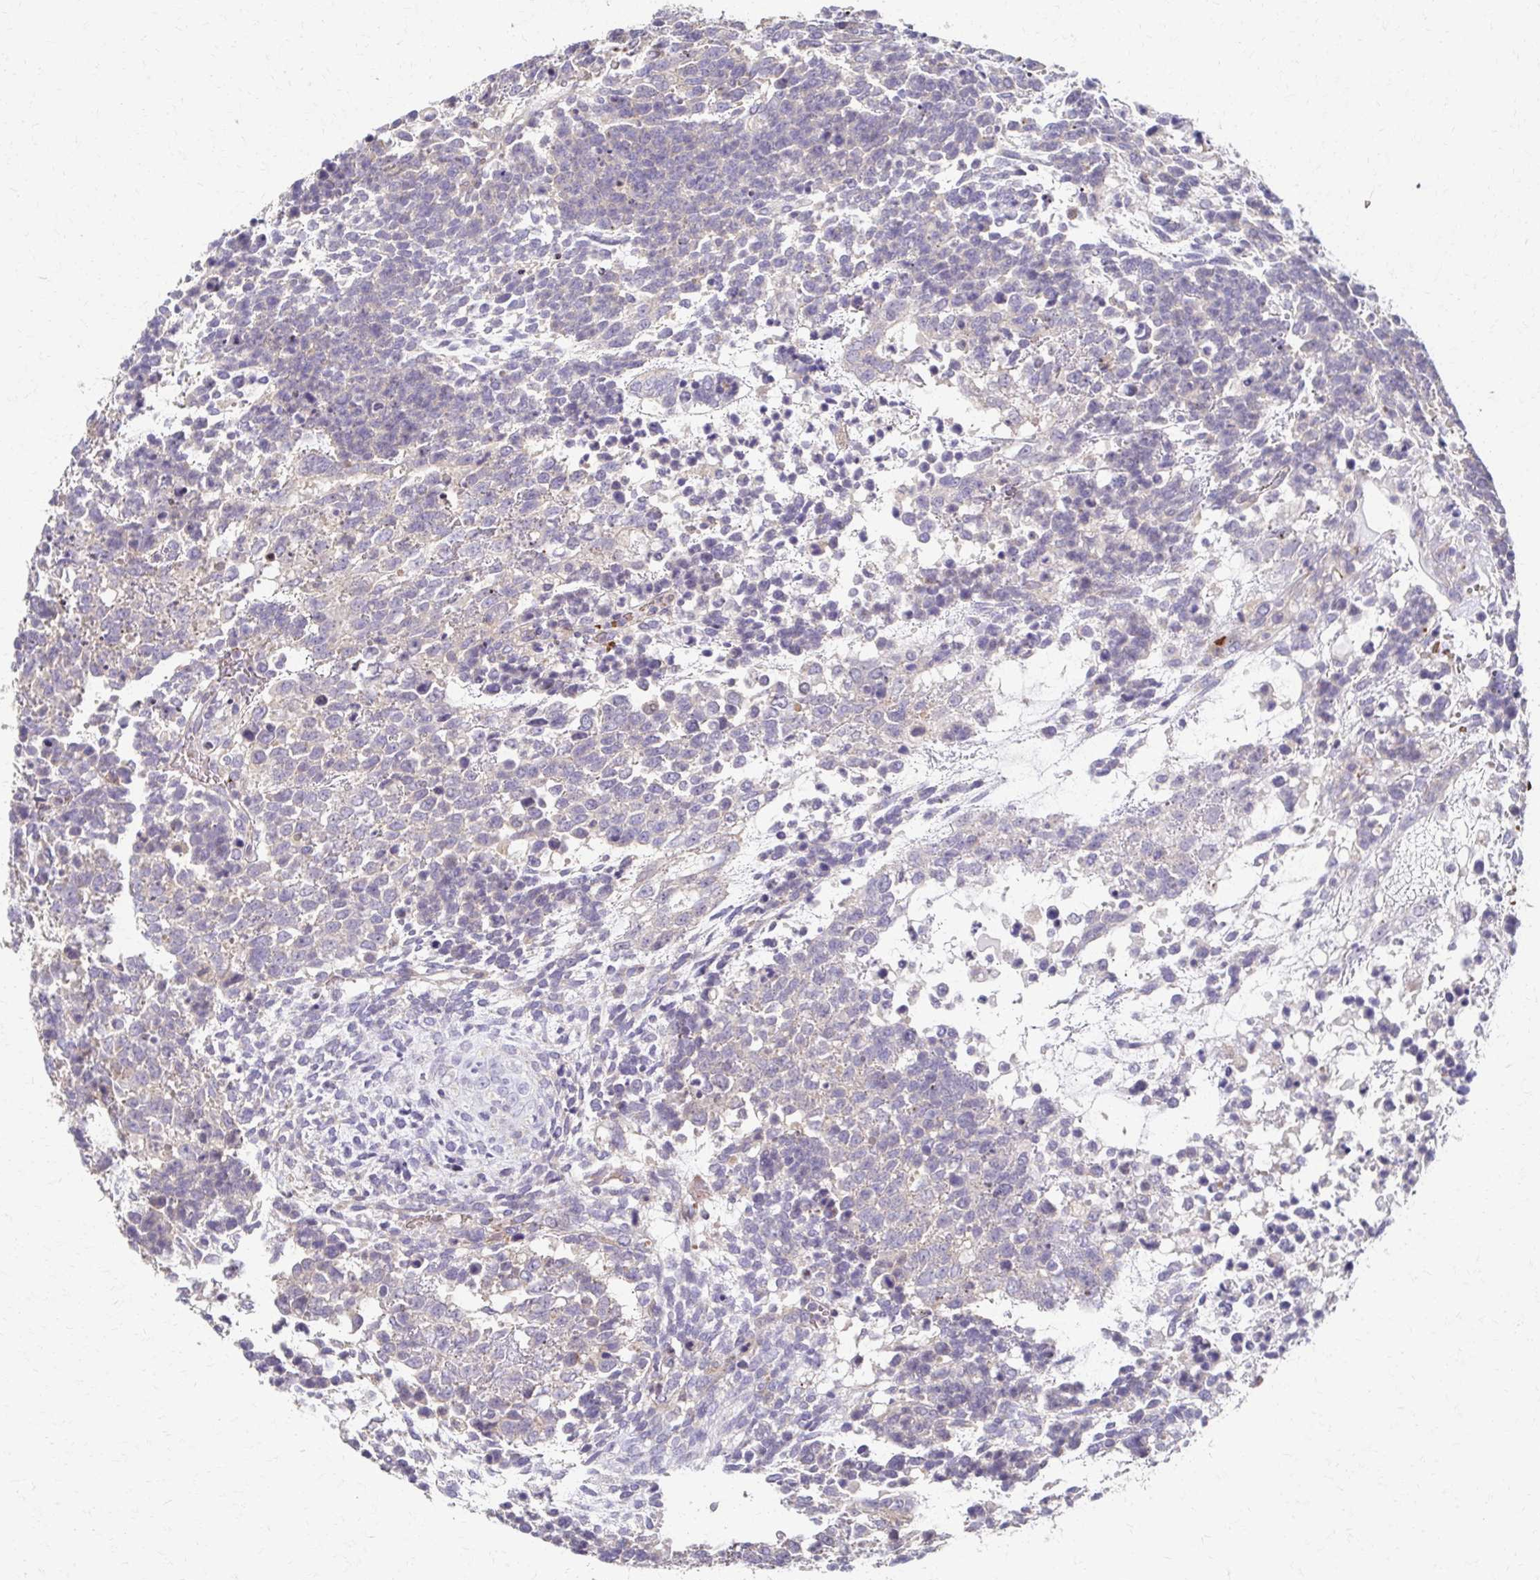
{"staining": {"intensity": "weak", "quantity": "<25%", "location": "cytoplasmic/membranous"}, "tissue": "testis cancer", "cell_type": "Tumor cells", "image_type": "cancer", "snomed": [{"axis": "morphology", "description": "Carcinoma, Embryonal, NOS"}, {"axis": "topography", "description": "Testis"}], "caption": "DAB (3,3'-diaminobenzidine) immunohistochemical staining of human testis cancer (embryonal carcinoma) reveals no significant staining in tumor cells.", "gene": "SKA2", "patient": {"sex": "male", "age": 23}}